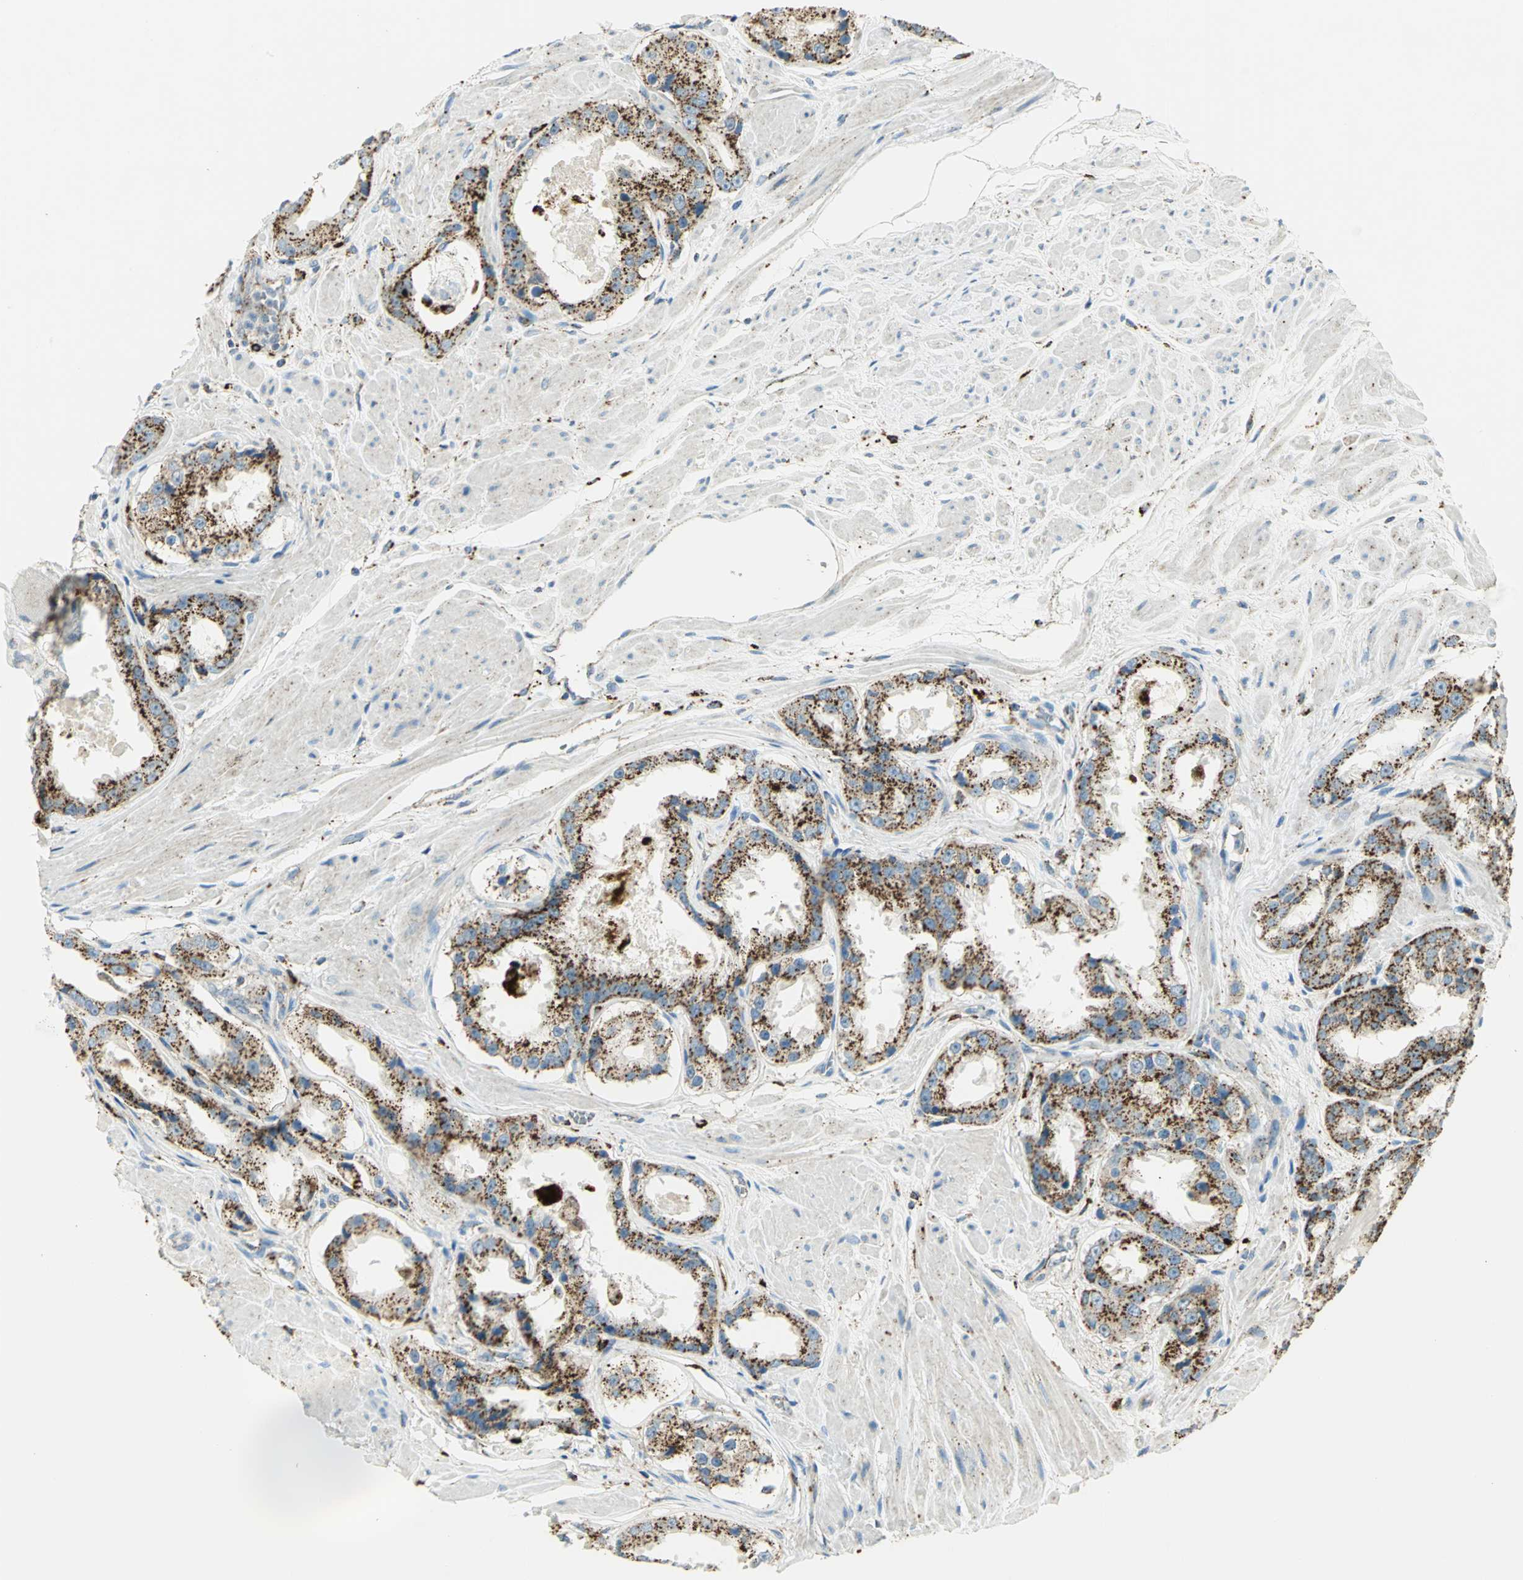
{"staining": {"intensity": "strong", "quantity": "25%-75%", "location": "cytoplasmic/membranous"}, "tissue": "prostate cancer", "cell_type": "Tumor cells", "image_type": "cancer", "snomed": [{"axis": "morphology", "description": "Adenocarcinoma, Medium grade"}, {"axis": "topography", "description": "Prostate"}], "caption": "Prostate cancer stained with DAB (3,3'-diaminobenzidine) immunohistochemistry (IHC) reveals high levels of strong cytoplasmic/membranous expression in about 25%-75% of tumor cells.", "gene": "ARSA", "patient": {"sex": "male", "age": 60}}